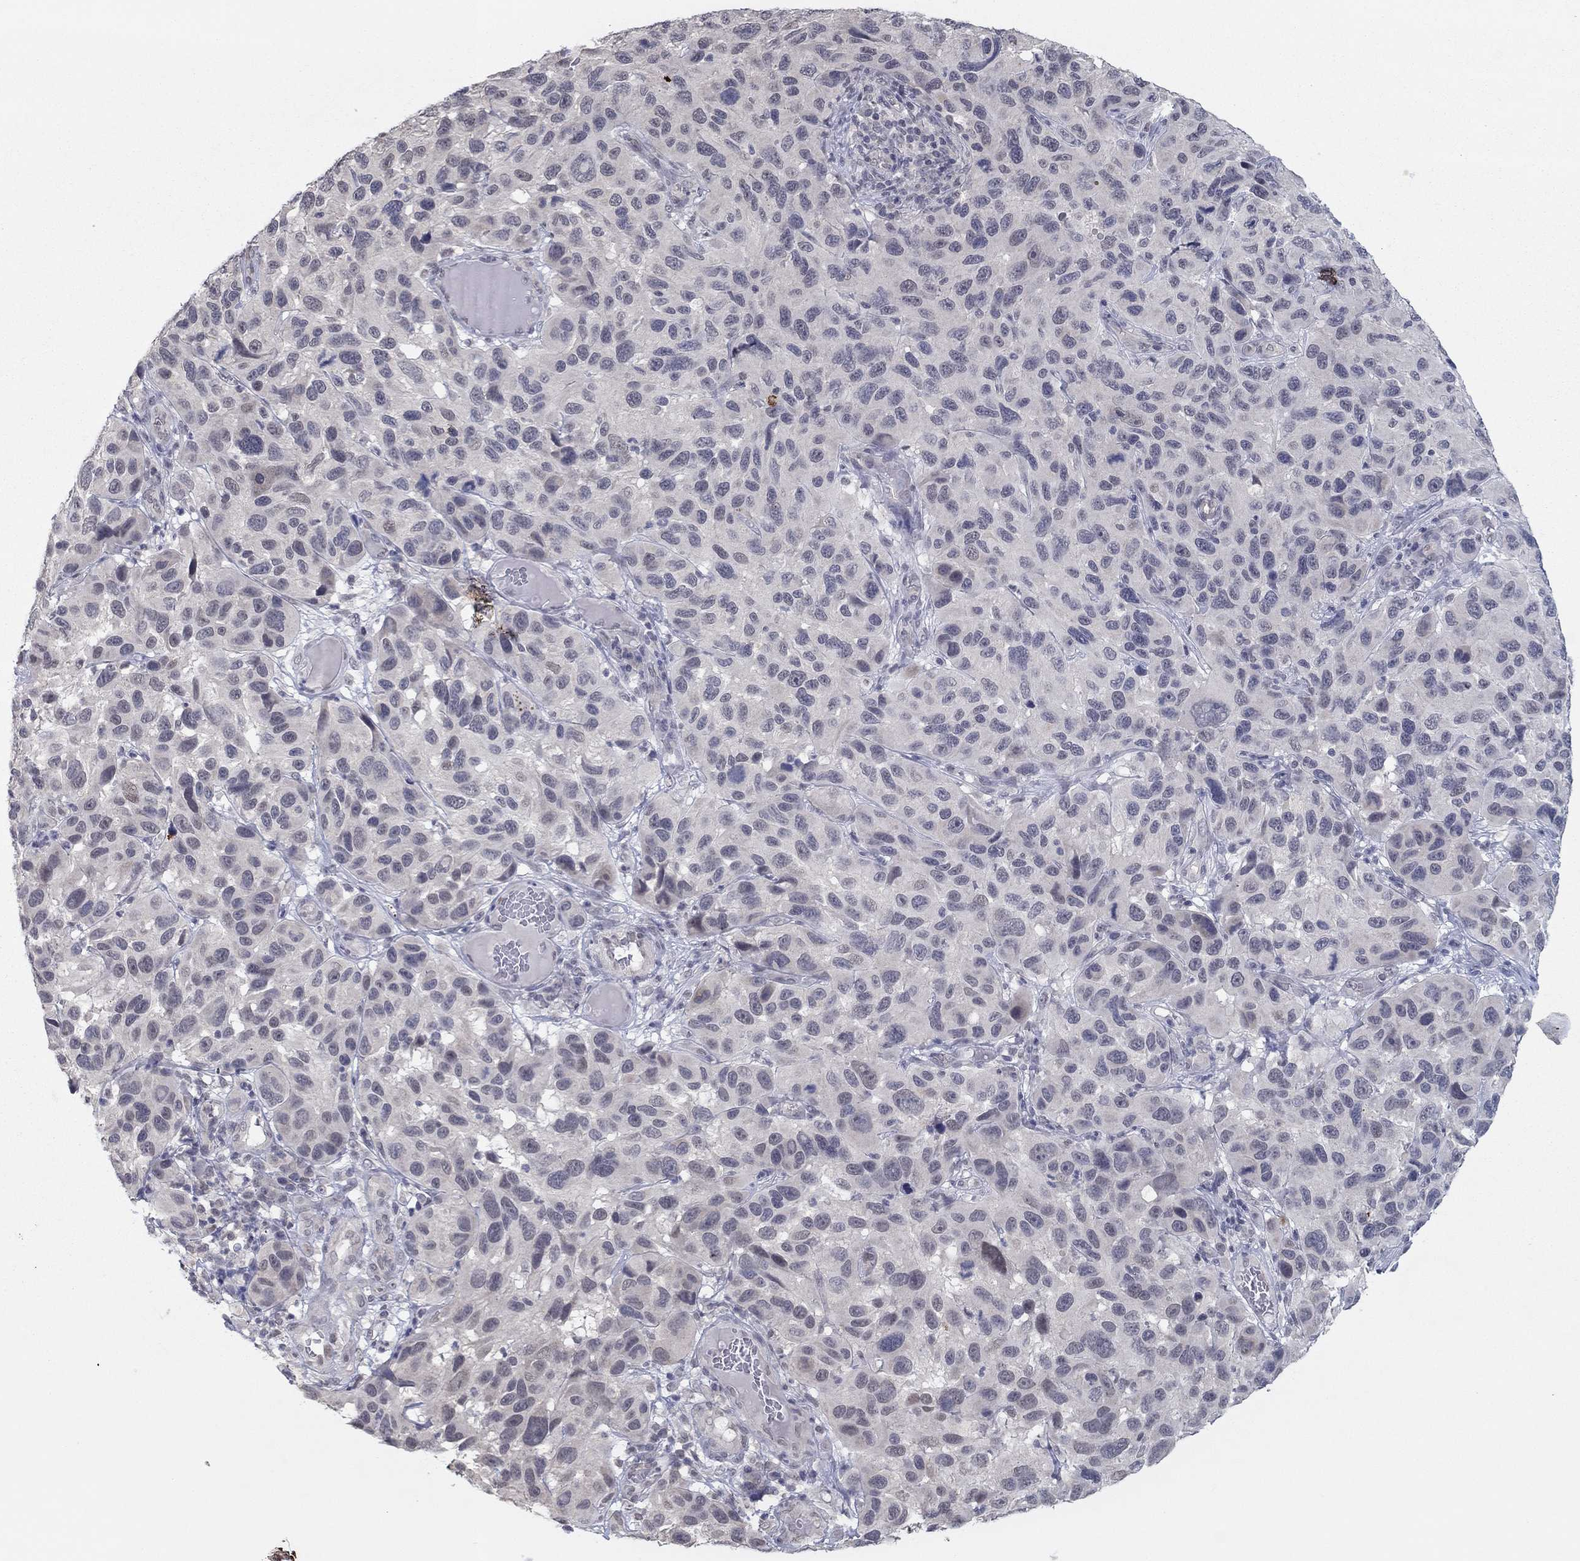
{"staining": {"intensity": "negative", "quantity": "none", "location": "none"}, "tissue": "melanoma", "cell_type": "Tumor cells", "image_type": "cancer", "snomed": [{"axis": "morphology", "description": "Malignant melanoma, NOS"}, {"axis": "topography", "description": "Skin"}], "caption": "High magnification brightfield microscopy of melanoma stained with DAB (3,3'-diaminobenzidine) (brown) and counterstained with hematoxylin (blue): tumor cells show no significant positivity.", "gene": "SLC22A2", "patient": {"sex": "male", "age": 53}}